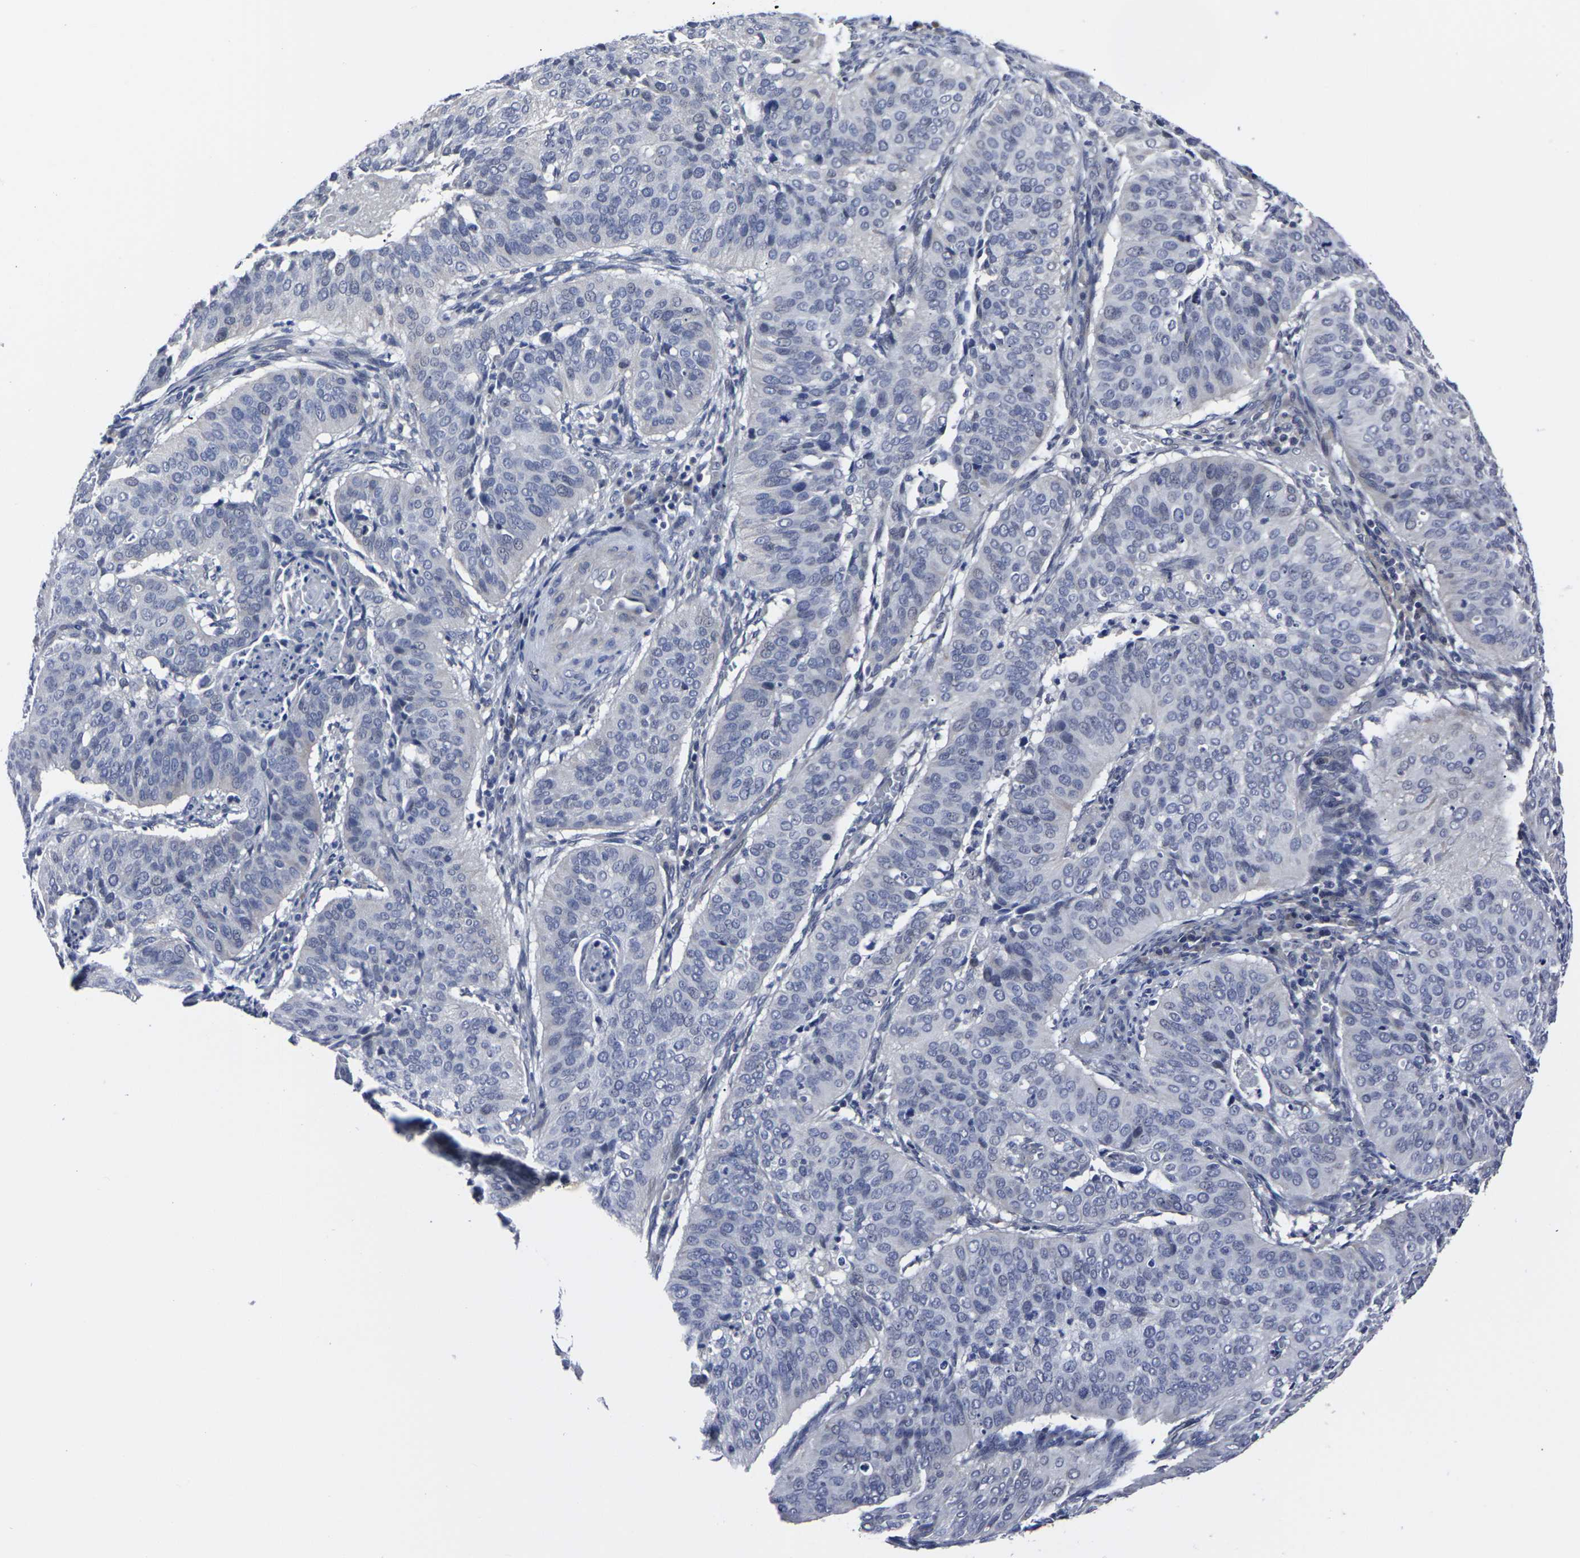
{"staining": {"intensity": "negative", "quantity": "none", "location": "none"}, "tissue": "cervical cancer", "cell_type": "Tumor cells", "image_type": "cancer", "snomed": [{"axis": "morphology", "description": "Normal tissue, NOS"}, {"axis": "morphology", "description": "Squamous cell carcinoma, NOS"}, {"axis": "topography", "description": "Cervix"}], "caption": "This histopathology image is of cervical cancer stained with IHC to label a protein in brown with the nuclei are counter-stained blue. There is no expression in tumor cells.", "gene": "MSANTD4", "patient": {"sex": "female", "age": 39}}